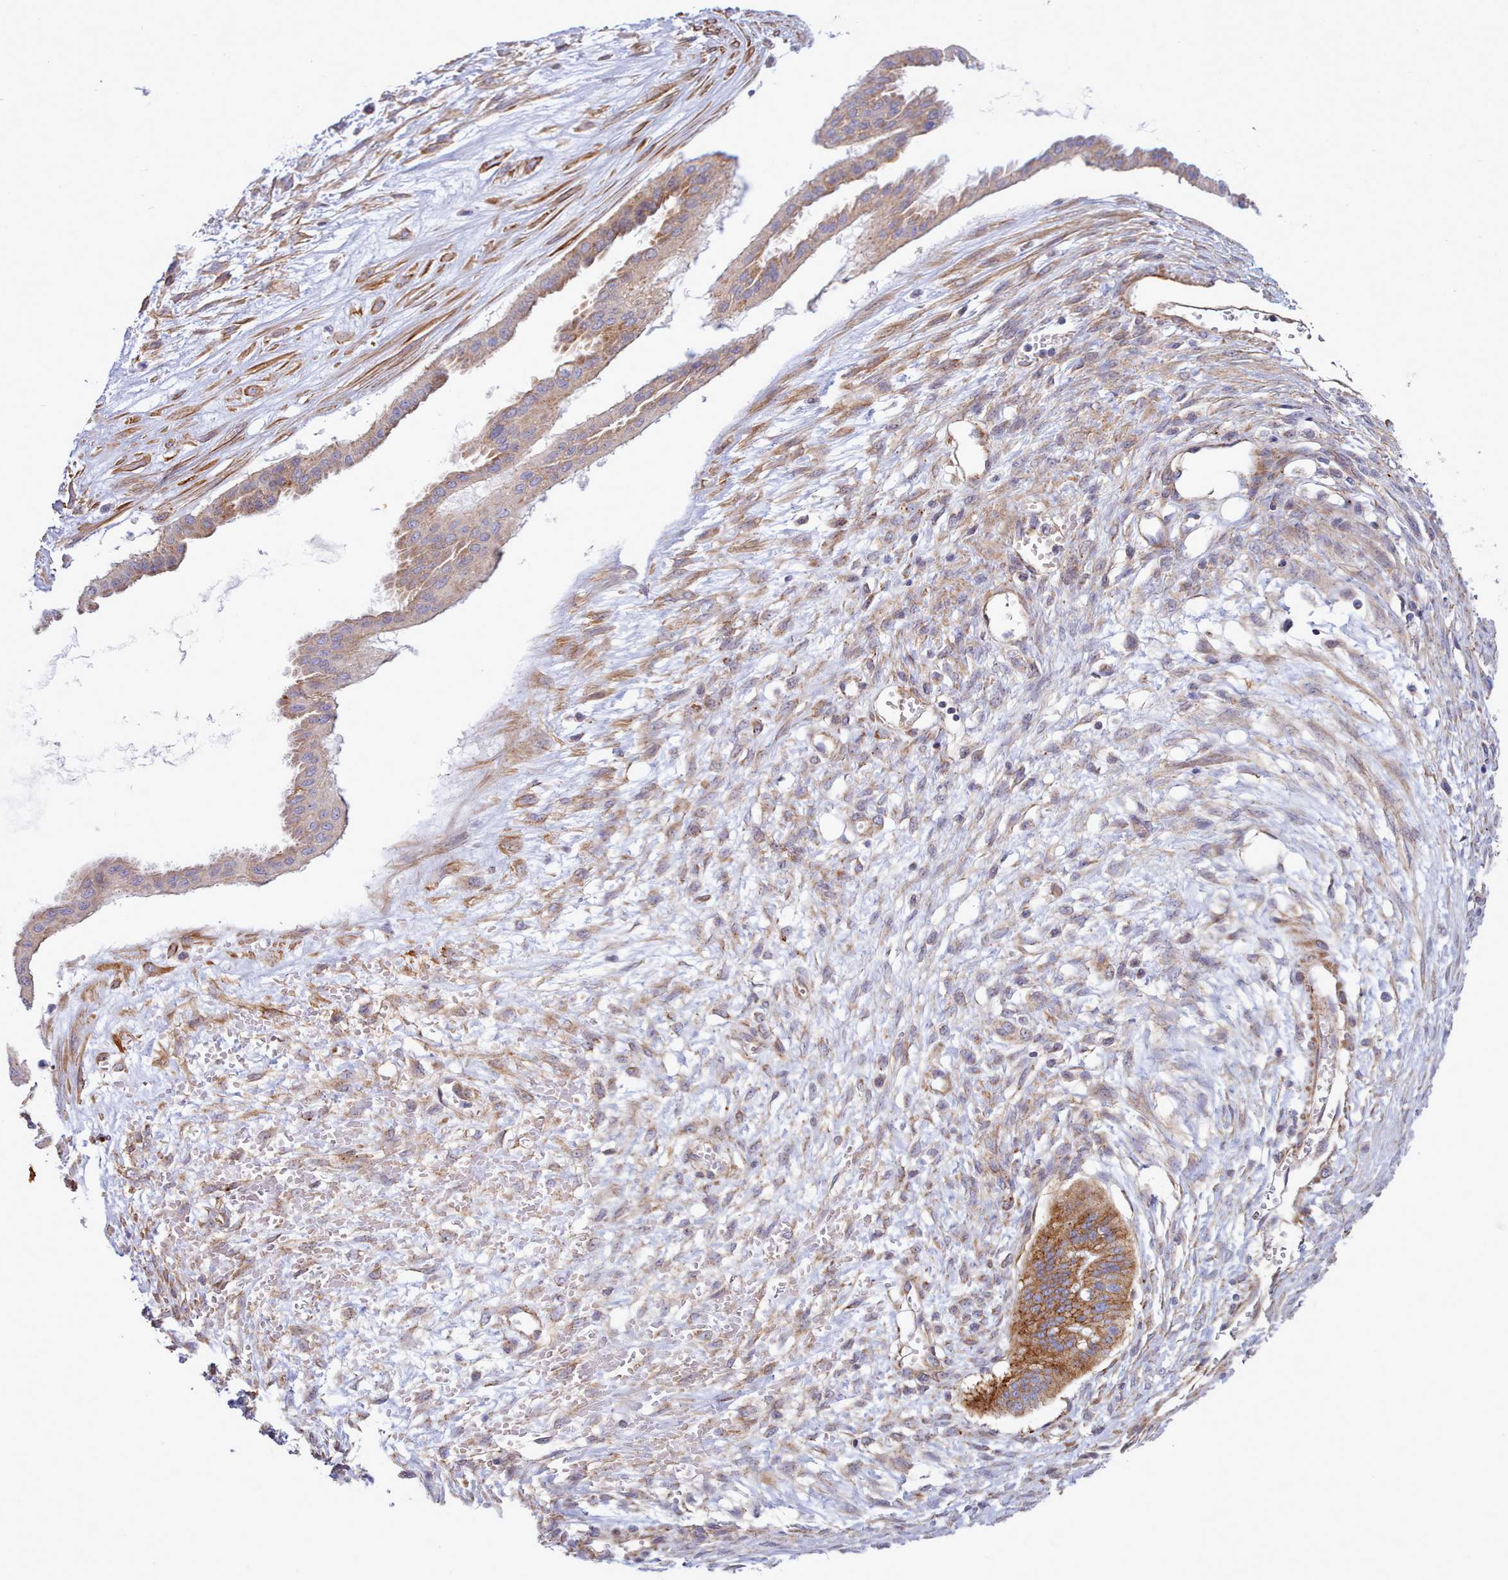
{"staining": {"intensity": "moderate", "quantity": ">75%", "location": "cytoplasmic/membranous"}, "tissue": "ovarian cancer", "cell_type": "Tumor cells", "image_type": "cancer", "snomed": [{"axis": "morphology", "description": "Cystadenocarcinoma, mucinous, NOS"}, {"axis": "topography", "description": "Ovary"}], "caption": "A photomicrograph of human ovarian cancer (mucinous cystadenocarcinoma) stained for a protein reveals moderate cytoplasmic/membranous brown staining in tumor cells.", "gene": "MRPL21", "patient": {"sex": "female", "age": 73}}